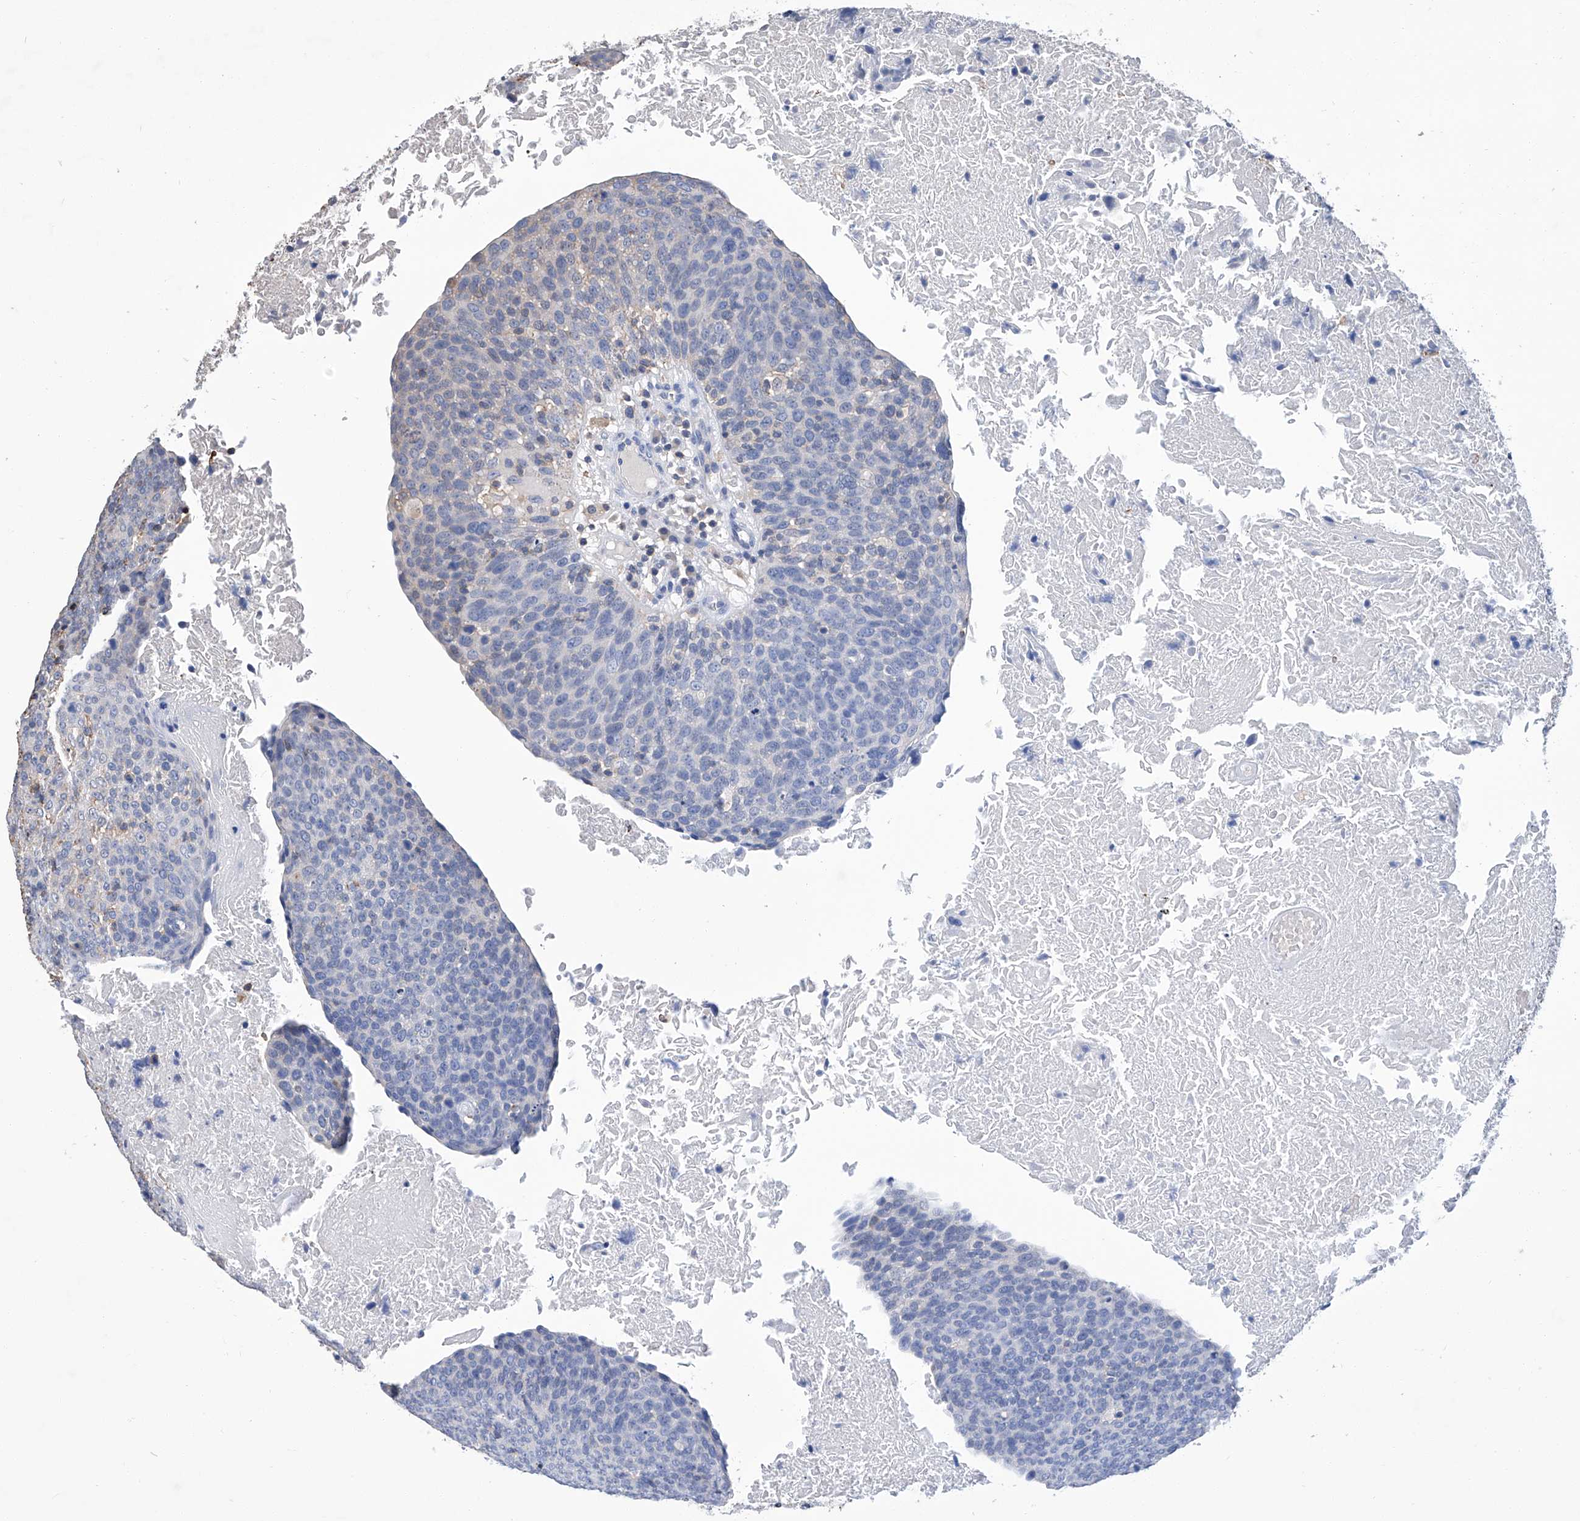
{"staining": {"intensity": "negative", "quantity": "none", "location": "none"}, "tissue": "head and neck cancer", "cell_type": "Tumor cells", "image_type": "cancer", "snomed": [{"axis": "morphology", "description": "Squamous cell carcinoma, NOS"}, {"axis": "morphology", "description": "Squamous cell carcinoma, metastatic, NOS"}, {"axis": "topography", "description": "Lymph node"}, {"axis": "topography", "description": "Head-Neck"}], "caption": "High power microscopy photomicrograph of an IHC image of head and neck cancer, revealing no significant positivity in tumor cells.", "gene": "GPT", "patient": {"sex": "male", "age": 62}}